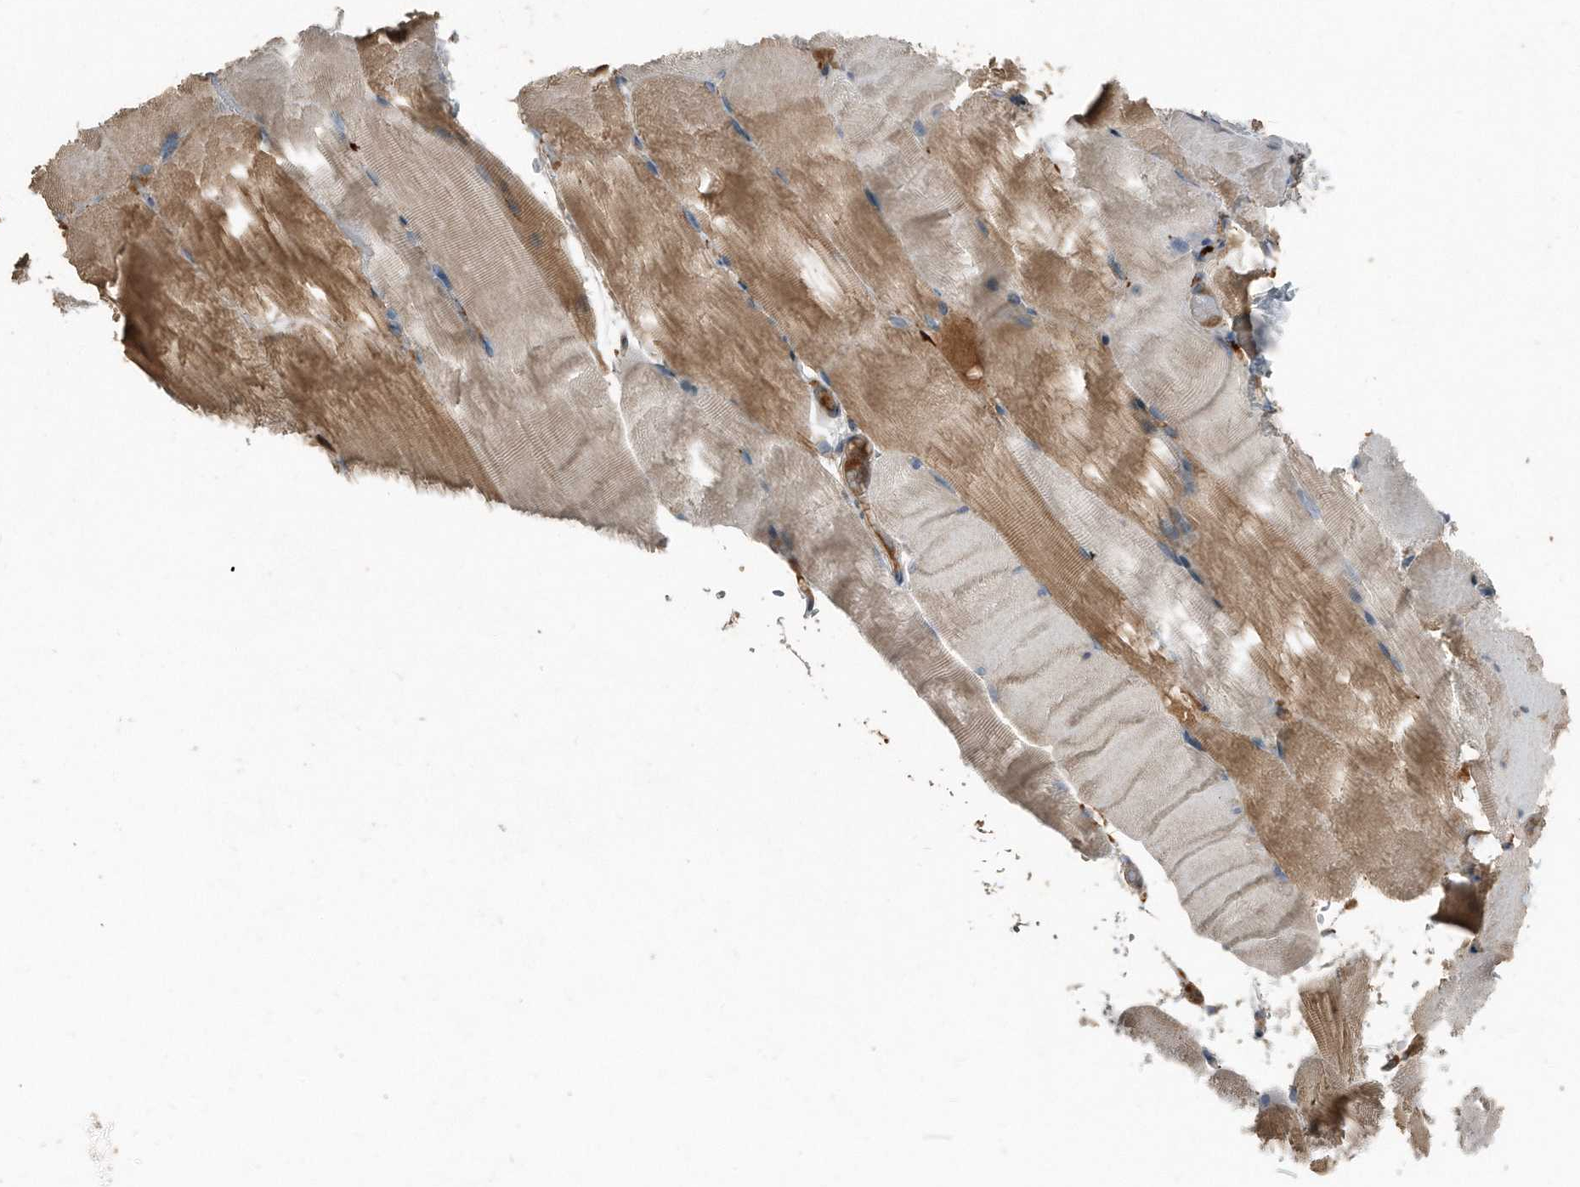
{"staining": {"intensity": "moderate", "quantity": "25%-75%", "location": "cytoplasmic/membranous"}, "tissue": "skeletal muscle", "cell_type": "Myocytes", "image_type": "normal", "snomed": [{"axis": "morphology", "description": "Normal tissue, NOS"}, {"axis": "topography", "description": "Skeletal muscle"}, {"axis": "topography", "description": "Parathyroid gland"}], "caption": "Protein staining exhibits moderate cytoplasmic/membranous positivity in approximately 25%-75% of myocytes in unremarkable skeletal muscle.", "gene": "C9", "patient": {"sex": "female", "age": 37}}